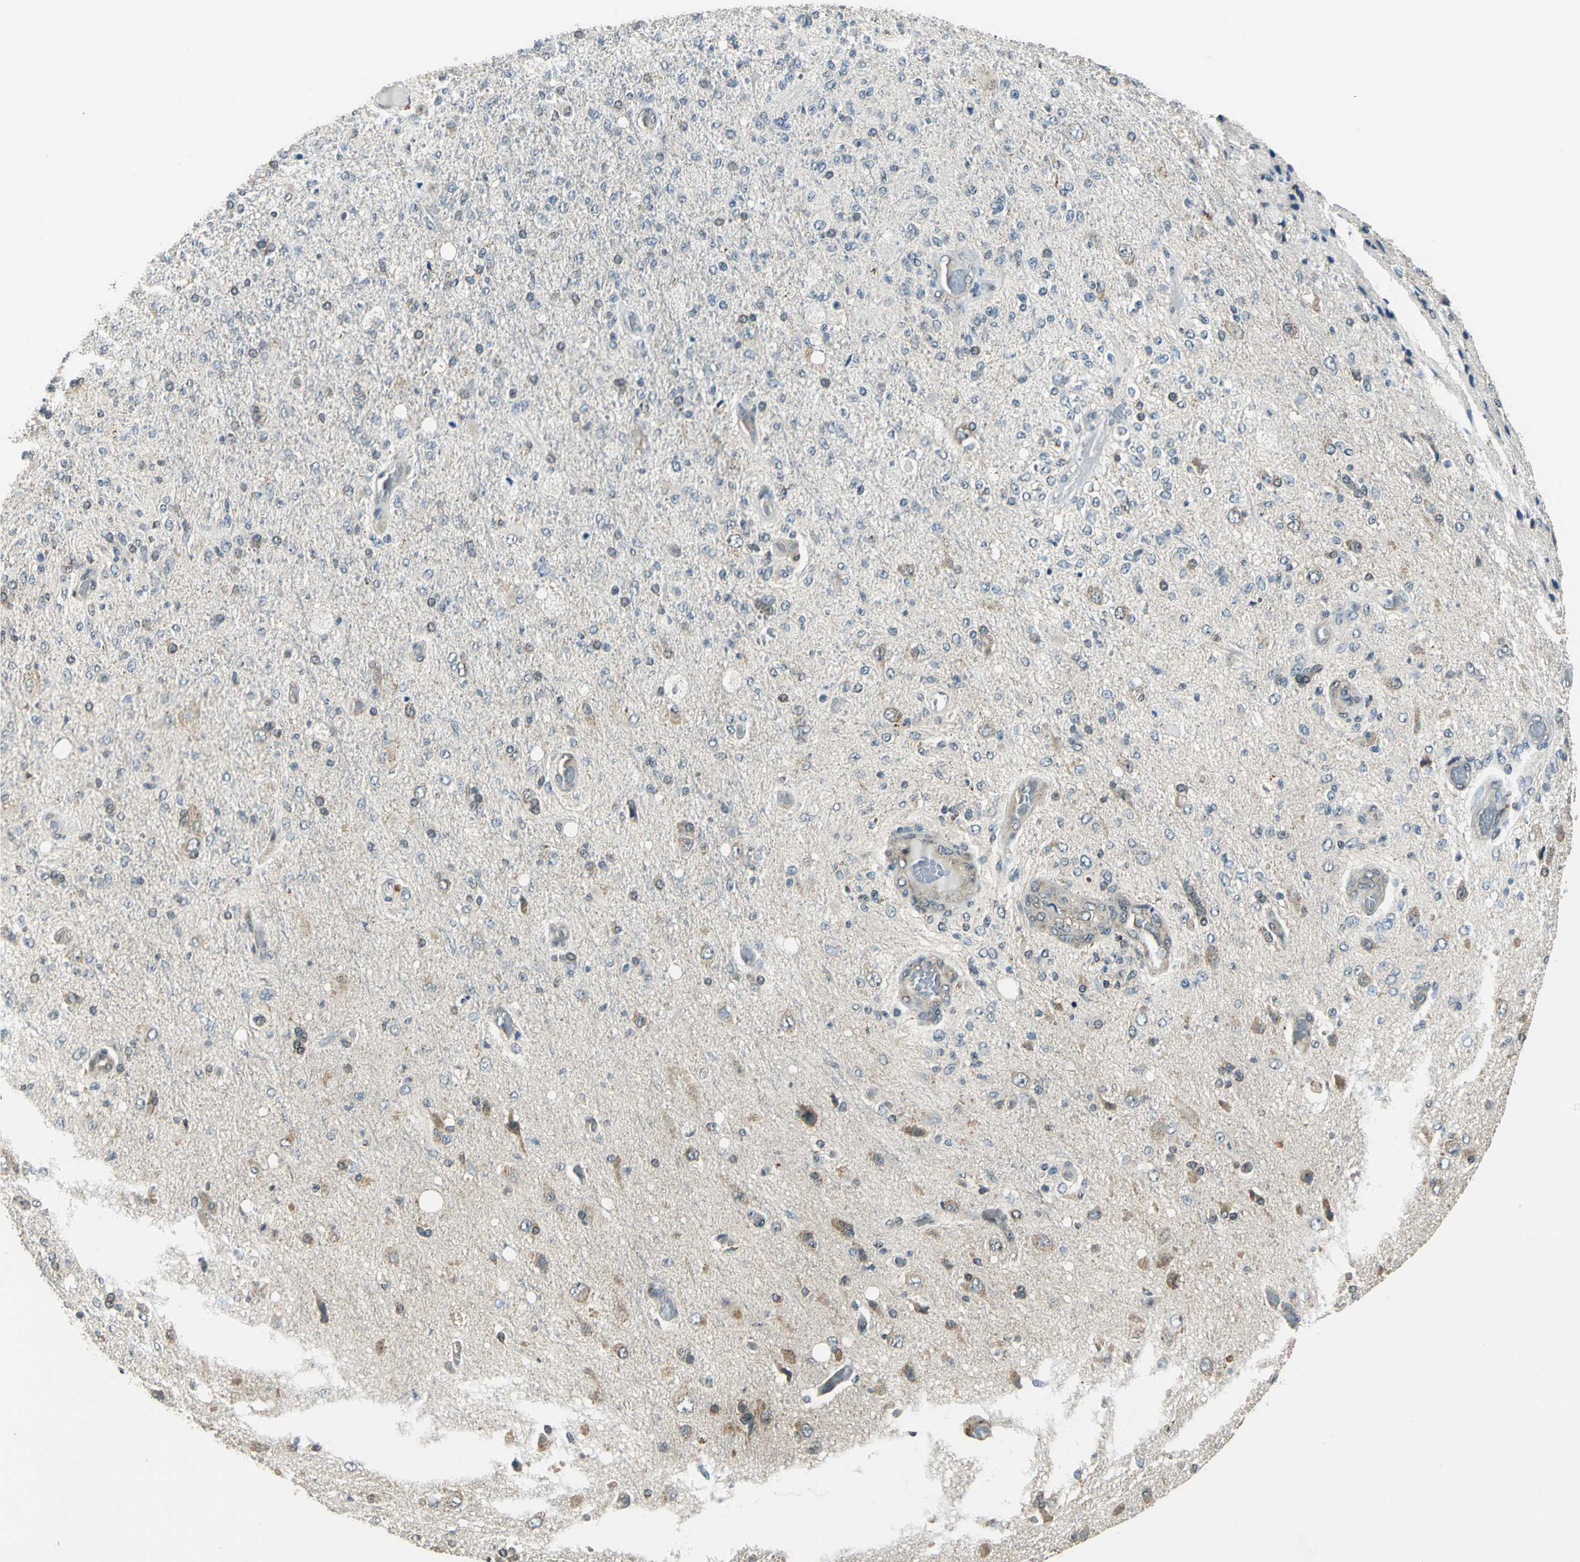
{"staining": {"intensity": "moderate", "quantity": "<25%", "location": "cytoplasmic/membranous"}, "tissue": "glioma", "cell_type": "Tumor cells", "image_type": "cancer", "snomed": [{"axis": "morphology", "description": "Normal tissue, NOS"}, {"axis": "morphology", "description": "Glioma, malignant, High grade"}, {"axis": "topography", "description": "Cerebral cortex"}], "caption": "A photomicrograph of human glioma stained for a protein demonstrates moderate cytoplasmic/membranous brown staining in tumor cells.", "gene": "NUDT2", "patient": {"sex": "male", "age": 77}}